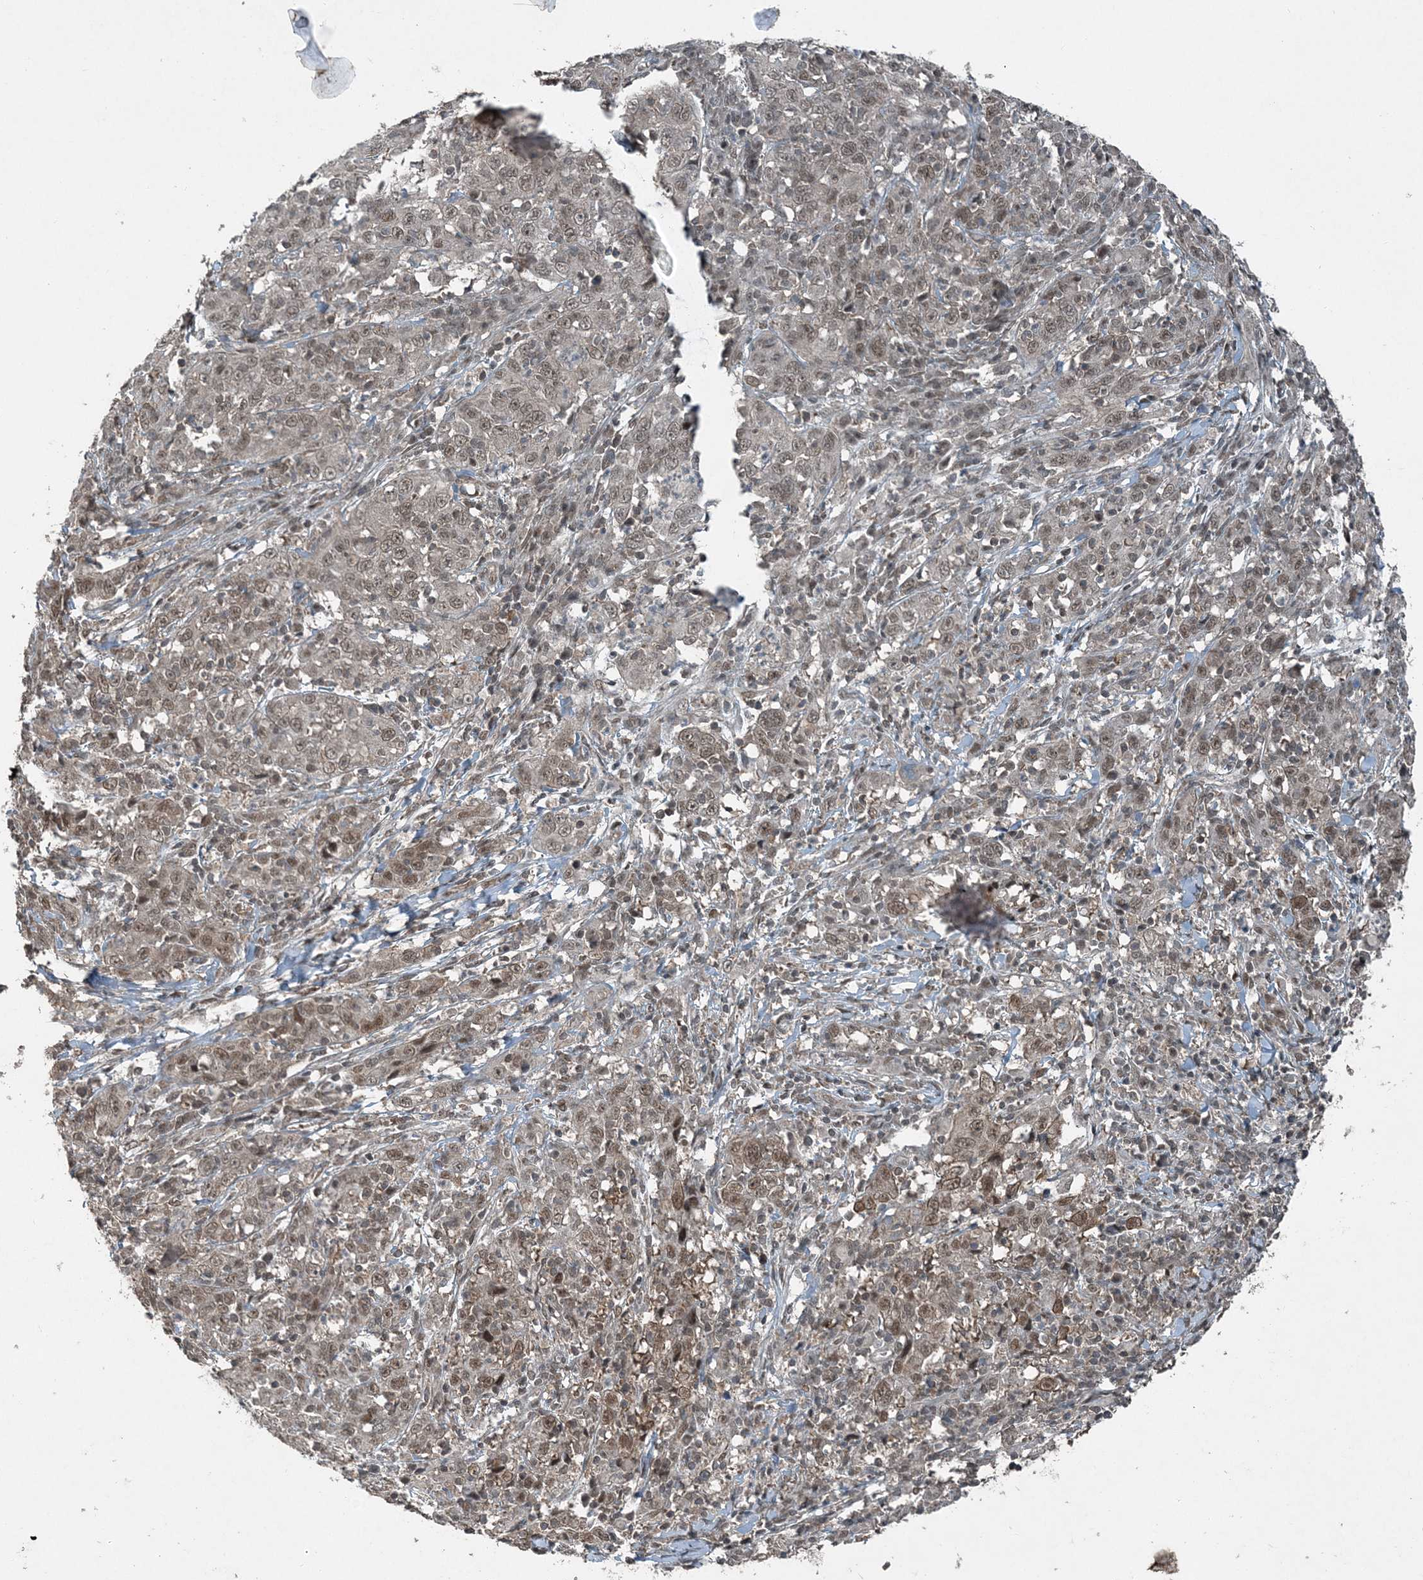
{"staining": {"intensity": "weak", "quantity": ">75%", "location": "nuclear"}, "tissue": "cervical cancer", "cell_type": "Tumor cells", "image_type": "cancer", "snomed": [{"axis": "morphology", "description": "Squamous cell carcinoma, NOS"}, {"axis": "topography", "description": "Cervix"}], "caption": "This histopathology image reveals cervical squamous cell carcinoma stained with immunohistochemistry (IHC) to label a protein in brown. The nuclear of tumor cells show weak positivity for the protein. Nuclei are counter-stained blue.", "gene": "COPS7B", "patient": {"sex": "female", "age": 46}}